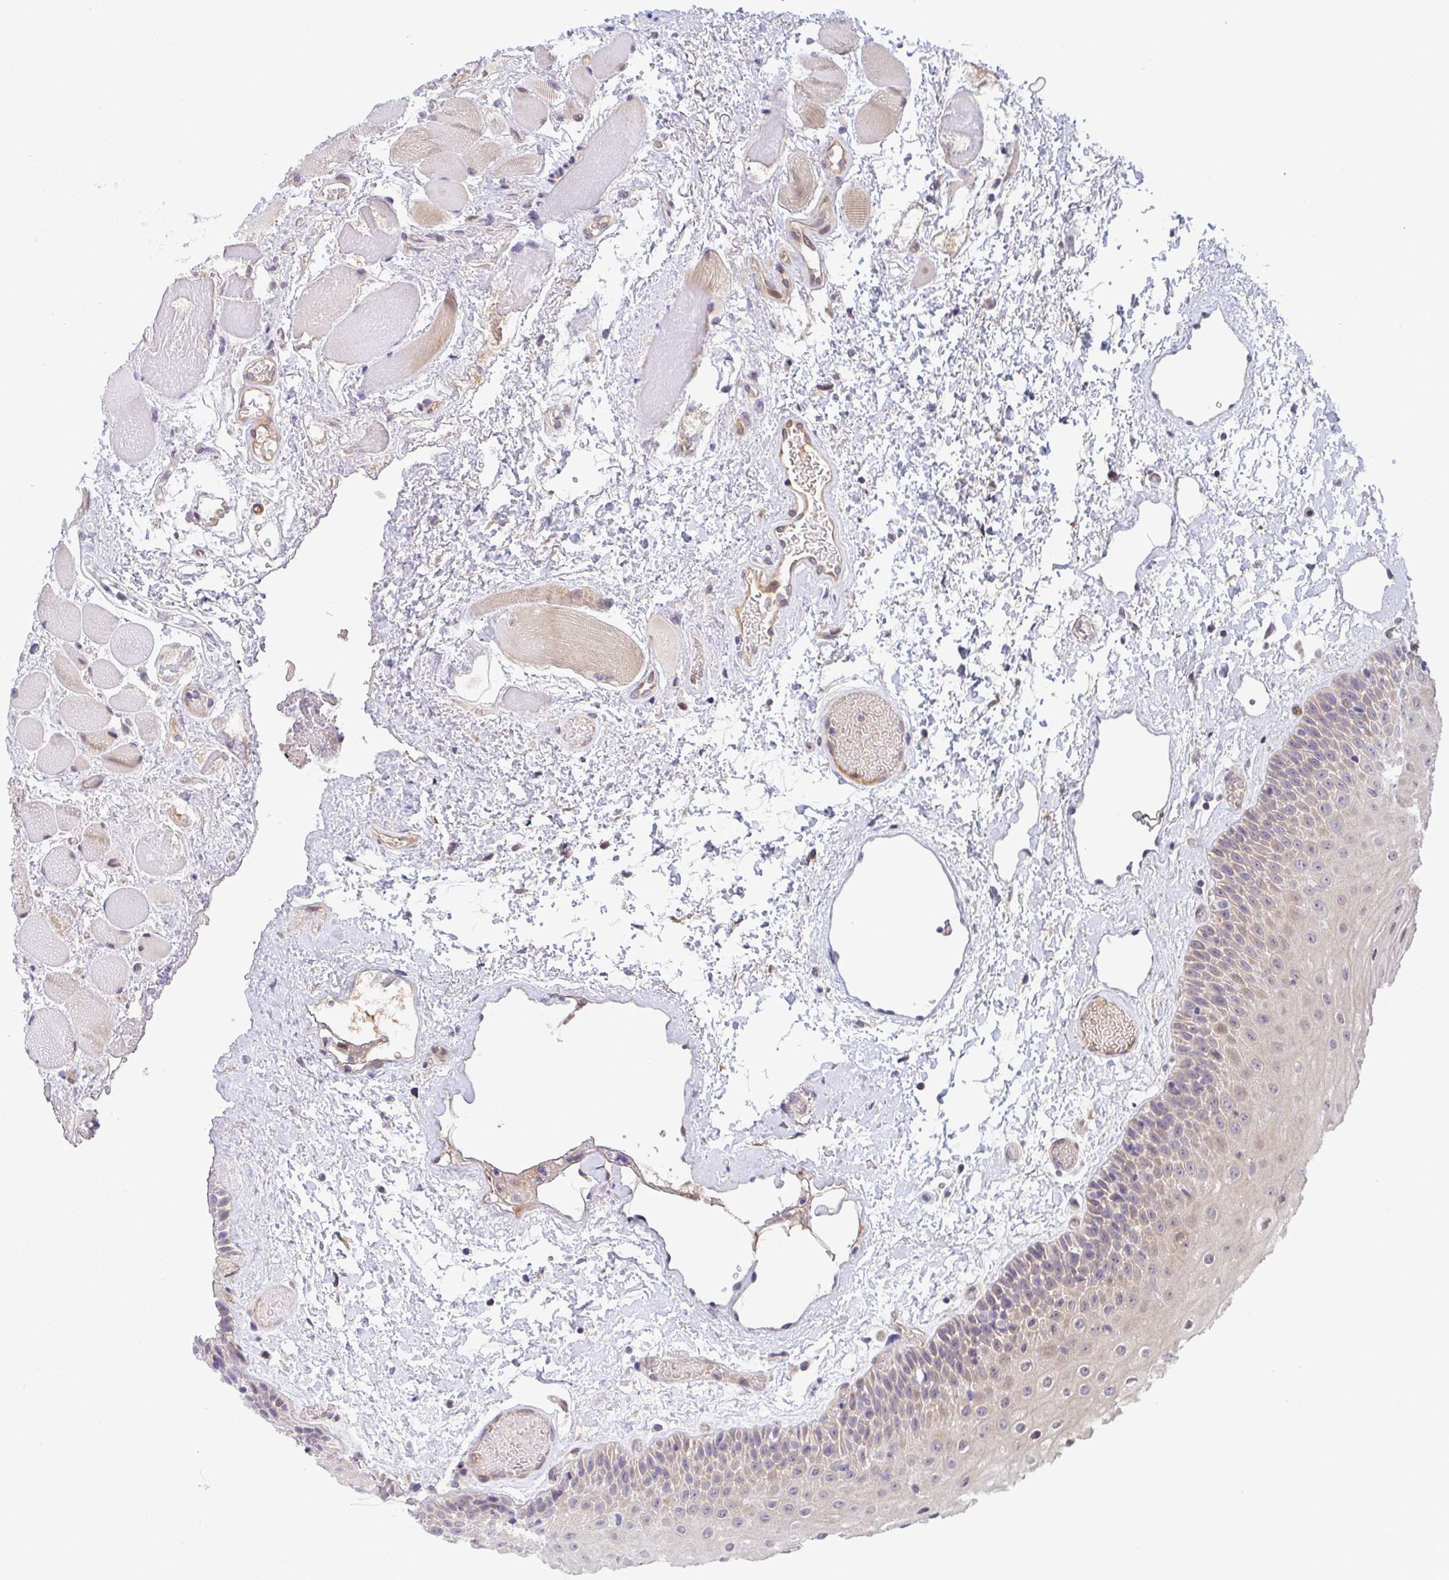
{"staining": {"intensity": "weak", "quantity": "25%-75%", "location": "cytoplasmic/membranous"}, "tissue": "oral mucosa", "cell_type": "Squamous epithelial cells", "image_type": "normal", "snomed": [{"axis": "morphology", "description": "Normal tissue, NOS"}, {"axis": "topography", "description": "Oral tissue"}], "caption": "Immunohistochemistry photomicrograph of benign oral mucosa: human oral mucosa stained using IHC shows low levels of weak protein expression localized specifically in the cytoplasmic/membranous of squamous epithelial cells, appearing as a cytoplasmic/membranous brown color.", "gene": "TNFRSF10A", "patient": {"sex": "female", "age": 82}}